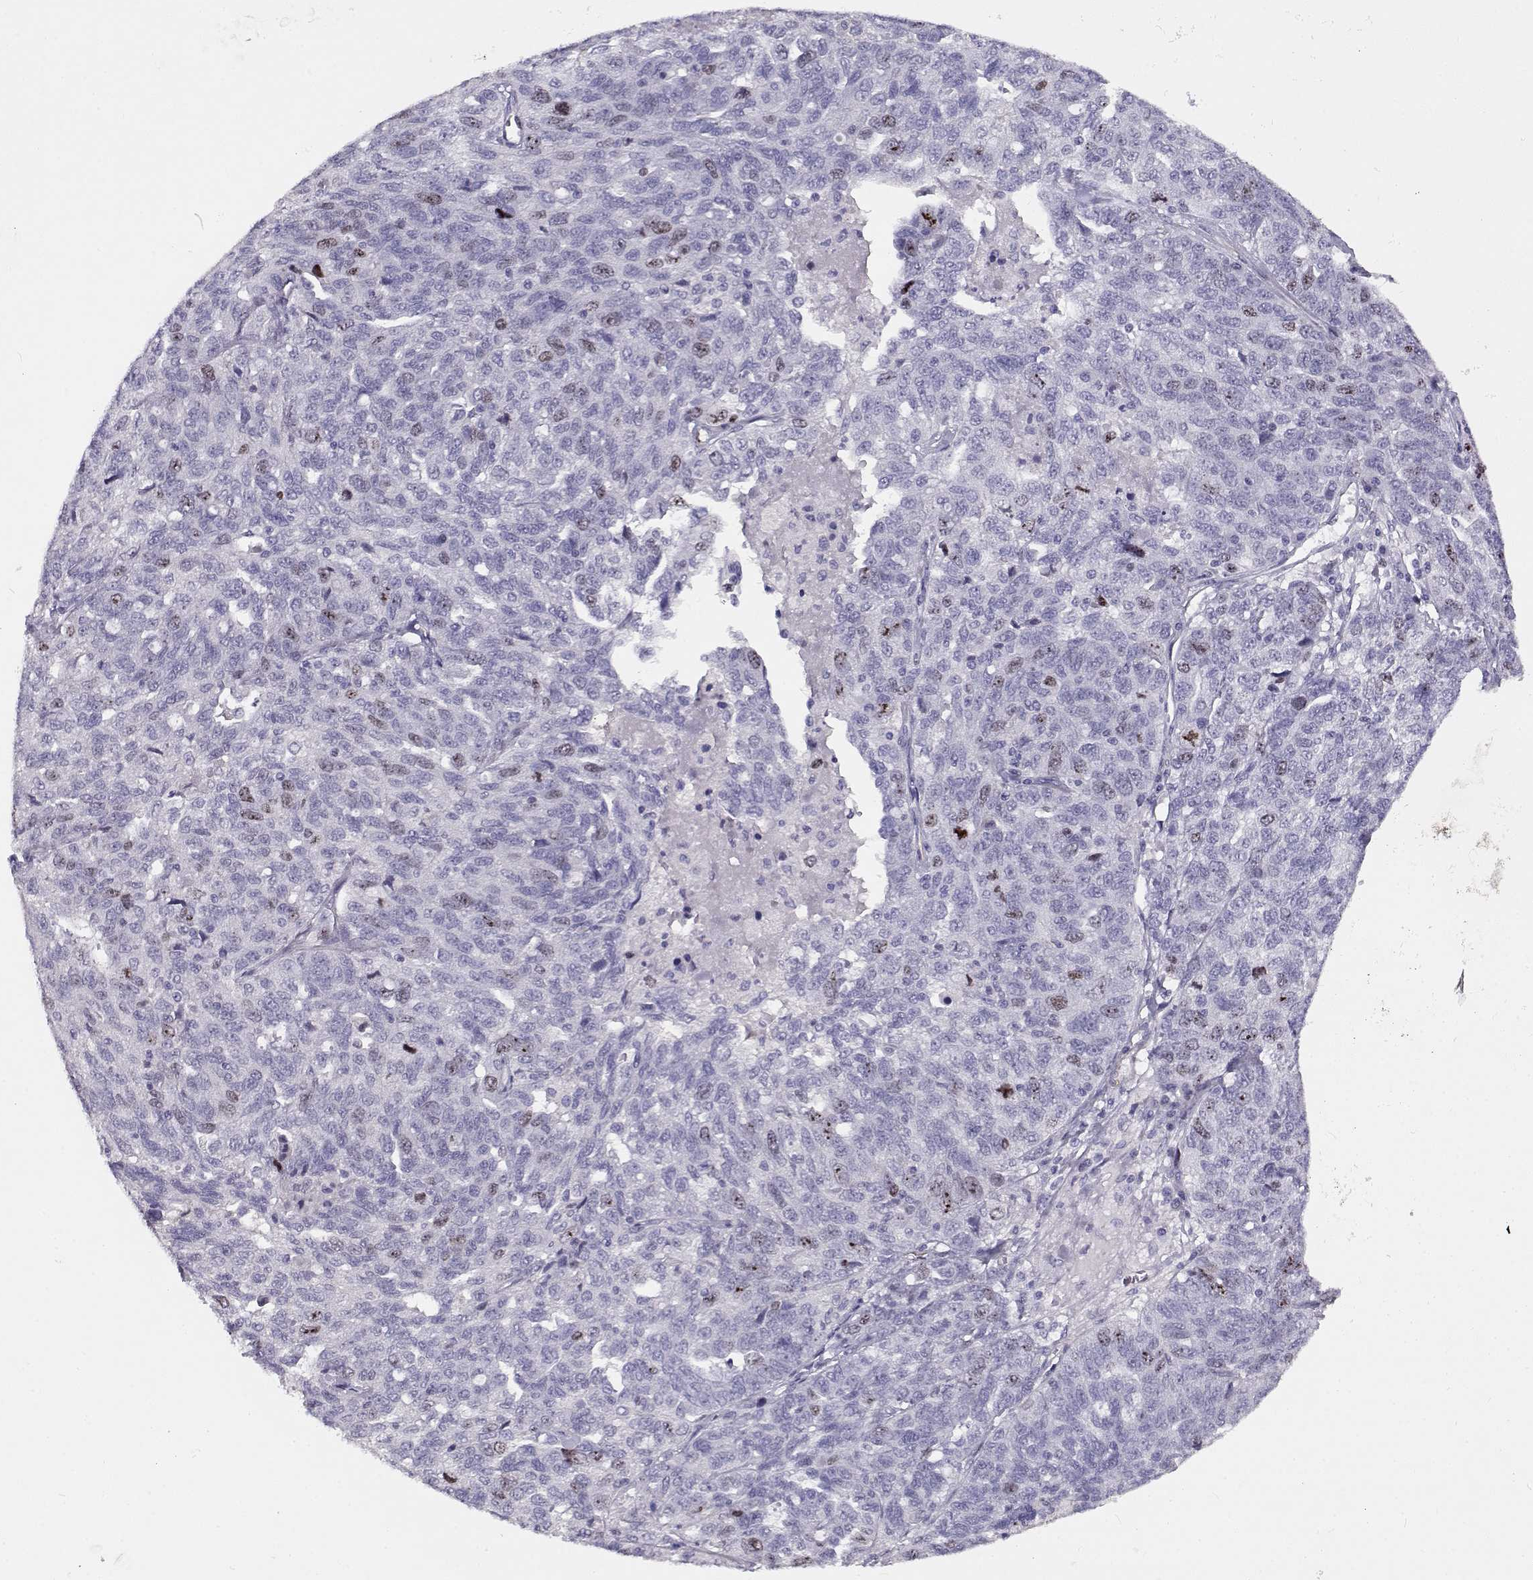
{"staining": {"intensity": "weak", "quantity": "<25%", "location": "nuclear"}, "tissue": "ovarian cancer", "cell_type": "Tumor cells", "image_type": "cancer", "snomed": [{"axis": "morphology", "description": "Cystadenocarcinoma, serous, NOS"}, {"axis": "topography", "description": "Ovary"}], "caption": "Immunohistochemistry micrograph of human ovarian serous cystadenocarcinoma stained for a protein (brown), which demonstrates no expression in tumor cells. (DAB IHC with hematoxylin counter stain).", "gene": "NPW", "patient": {"sex": "female", "age": 71}}